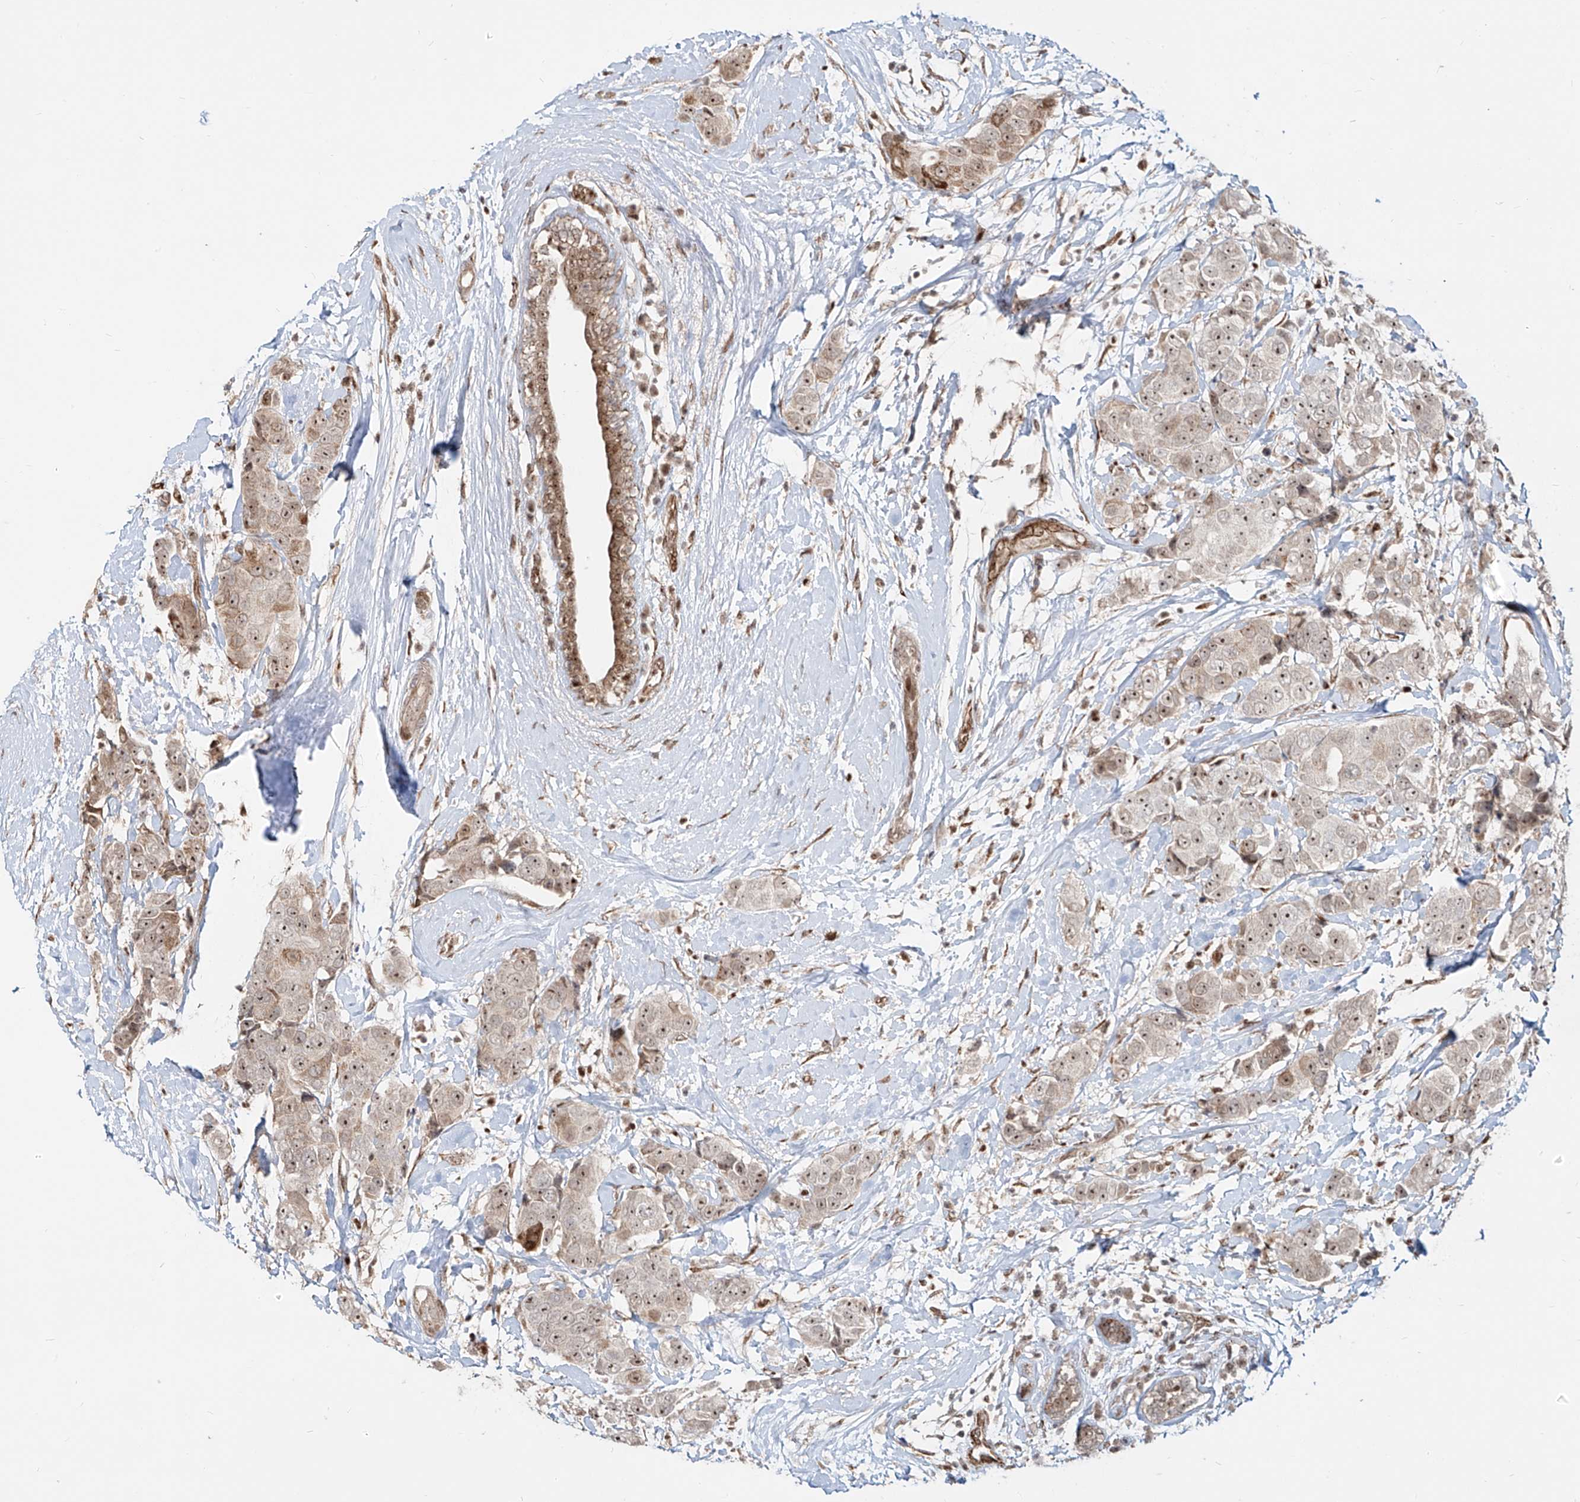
{"staining": {"intensity": "moderate", "quantity": ">75%", "location": "nuclear"}, "tissue": "breast cancer", "cell_type": "Tumor cells", "image_type": "cancer", "snomed": [{"axis": "morphology", "description": "Normal tissue, NOS"}, {"axis": "morphology", "description": "Duct carcinoma"}, {"axis": "topography", "description": "Breast"}], "caption": "Breast cancer tissue displays moderate nuclear positivity in approximately >75% of tumor cells (Brightfield microscopy of DAB IHC at high magnification).", "gene": "ZNF710", "patient": {"sex": "female", "age": 39}}